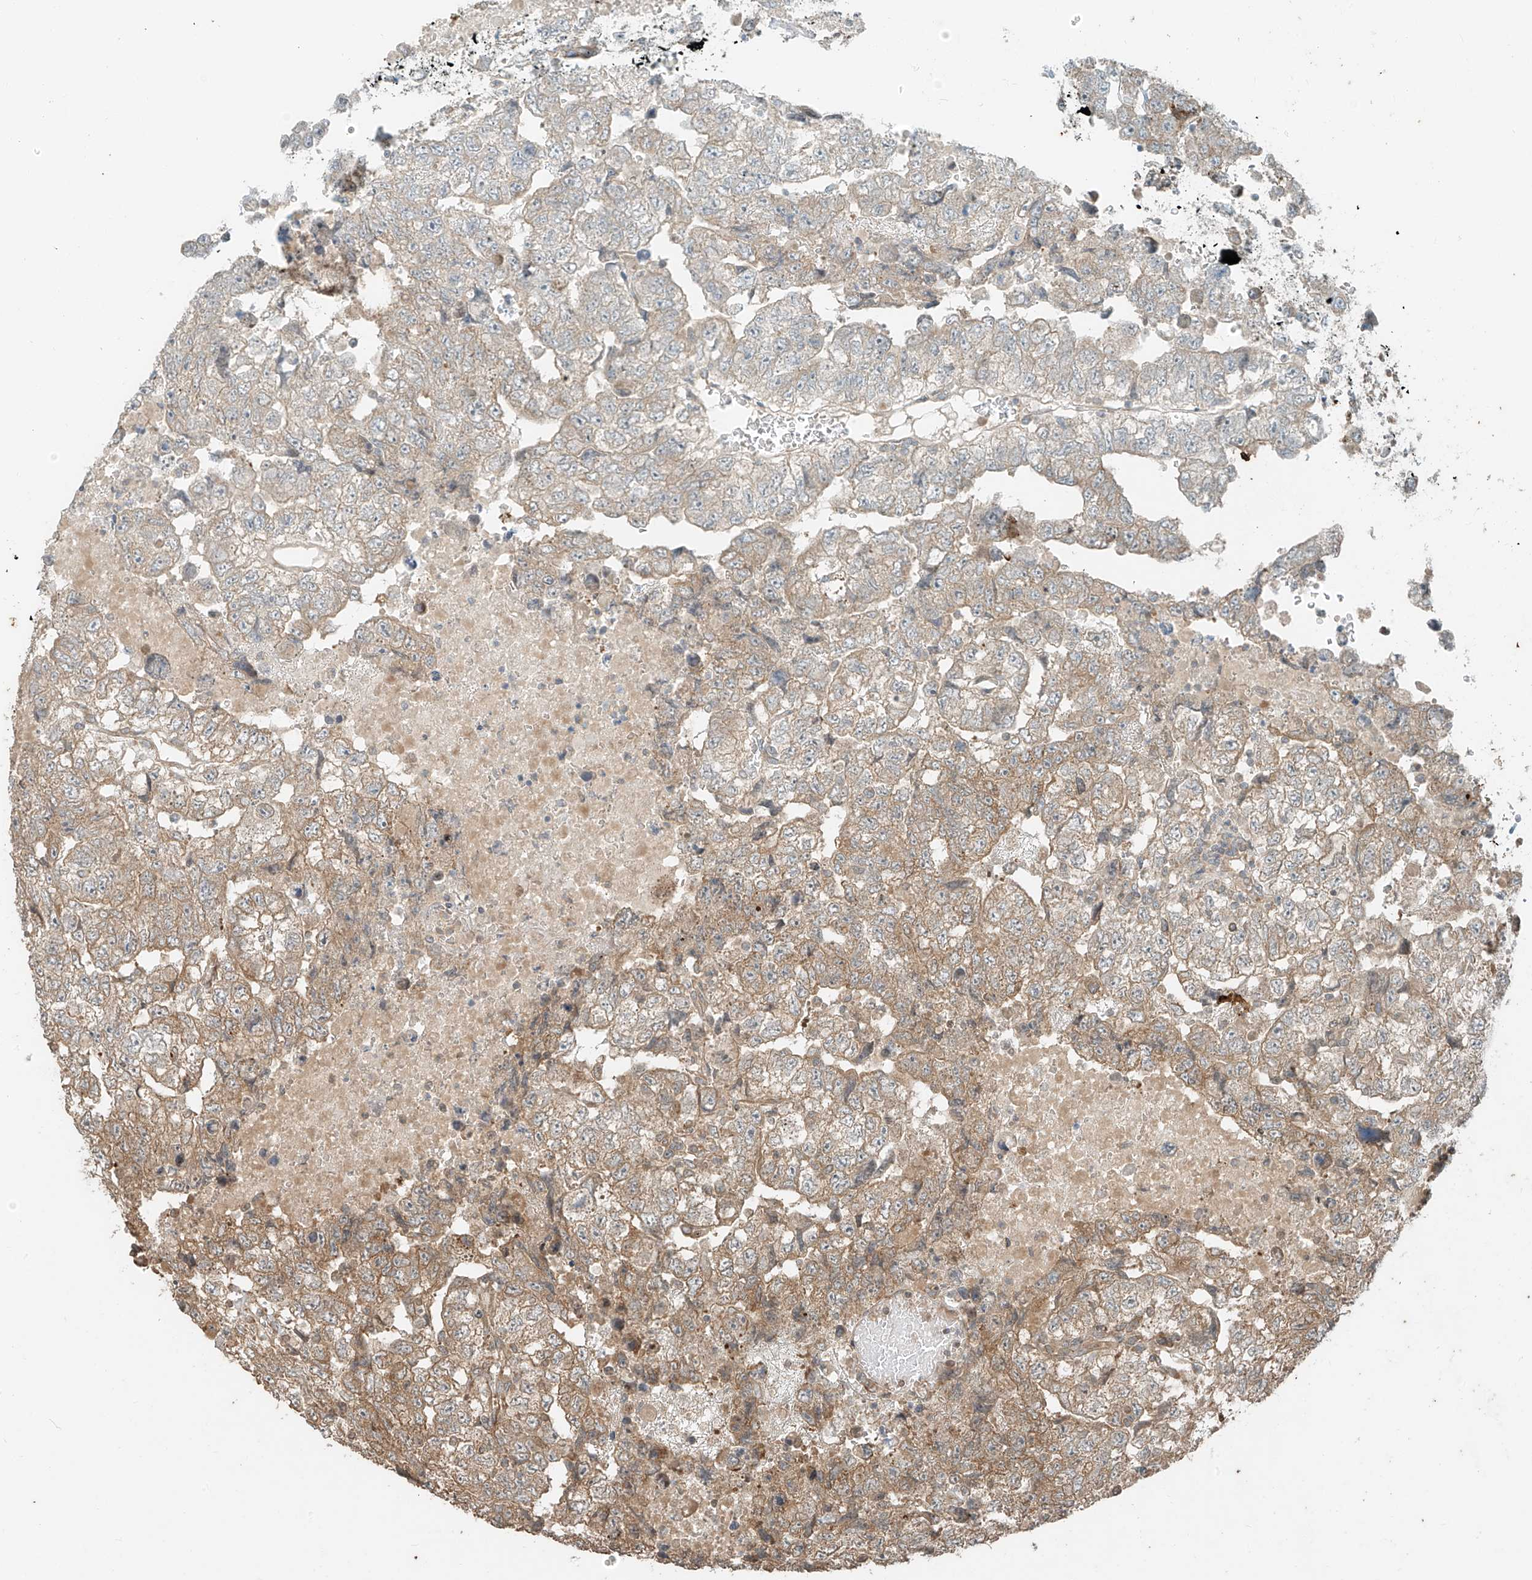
{"staining": {"intensity": "weak", "quantity": "25%-75%", "location": "cytoplasmic/membranous"}, "tissue": "testis cancer", "cell_type": "Tumor cells", "image_type": "cancer", "snomed": [{"axis": "morphology", "description": "Carcinoma, Embryonal, NOS"}, {"axis": "topography", "description": "Testis"}], "caption": "This micrograph reveals immunohistochemistry staining of testis embryonal carcinoma, with low weak cytoplasmic/membranous staining in about 25%-75% of tumor cells.", "gene": "ANKZF1", "patient": {"sex": "male", "age": 36}}